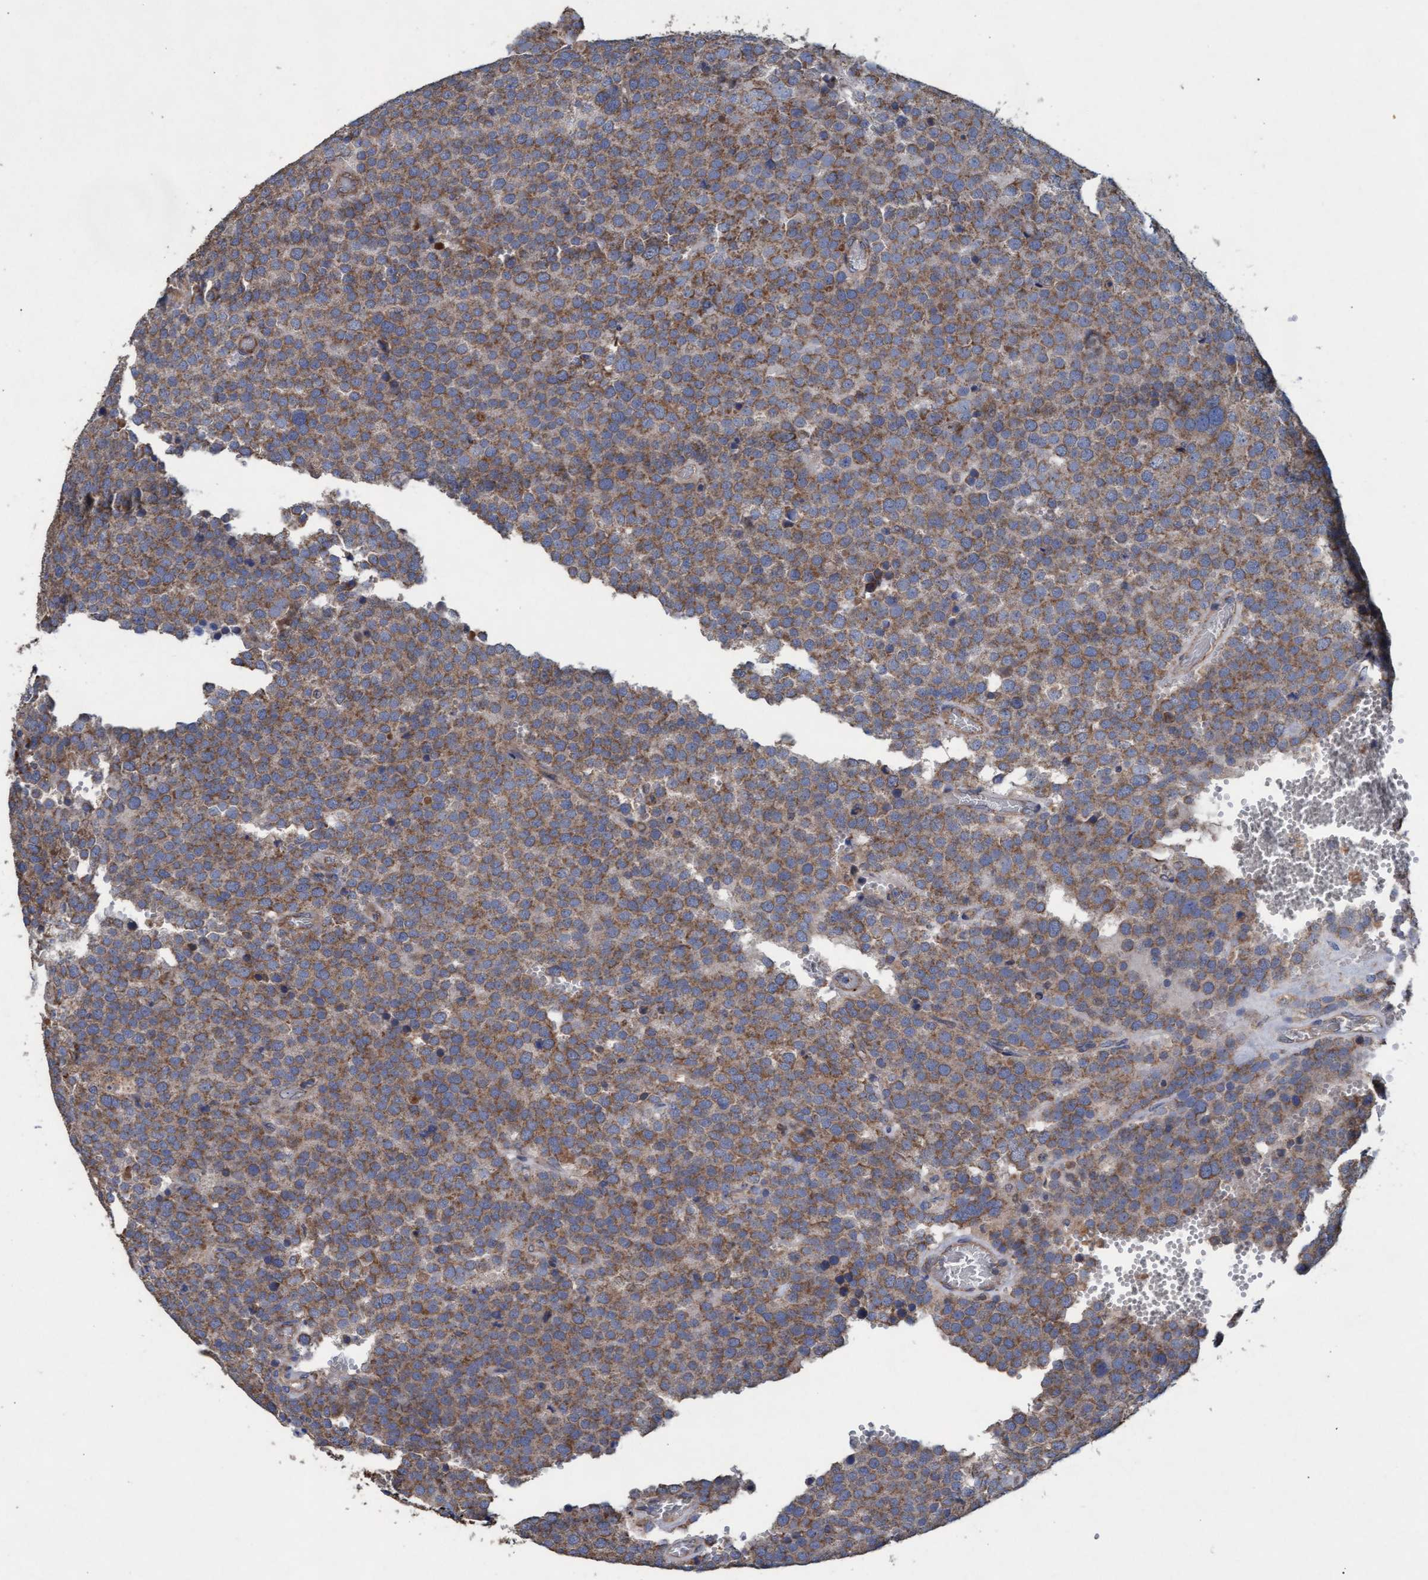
{"staining": {"intensity": "moderate", "quantity": ">75%", "location": "cytoplasmic/membranous"}, "tissue": "testis cancer", "cell_type": "Tumor cells", "image_type": "cancer", "snomed": [{"axis": "morphology", "description": "Normal tissue, NOS"}, {"axis": "morphology", "description": "Seminoma, NOS"}, {"axis": "topography", "description": "Testis"}], "caption": "DAB (3,3'-diaminobenzidine) immunohistochemical staining of human testis cancer (seminoma) reveals moderate cytoplasmic/membranous protein staining in about >75% of tumor cells.", "gene": "MRPL38", "patient": {"sex": "male", "age": 71}}